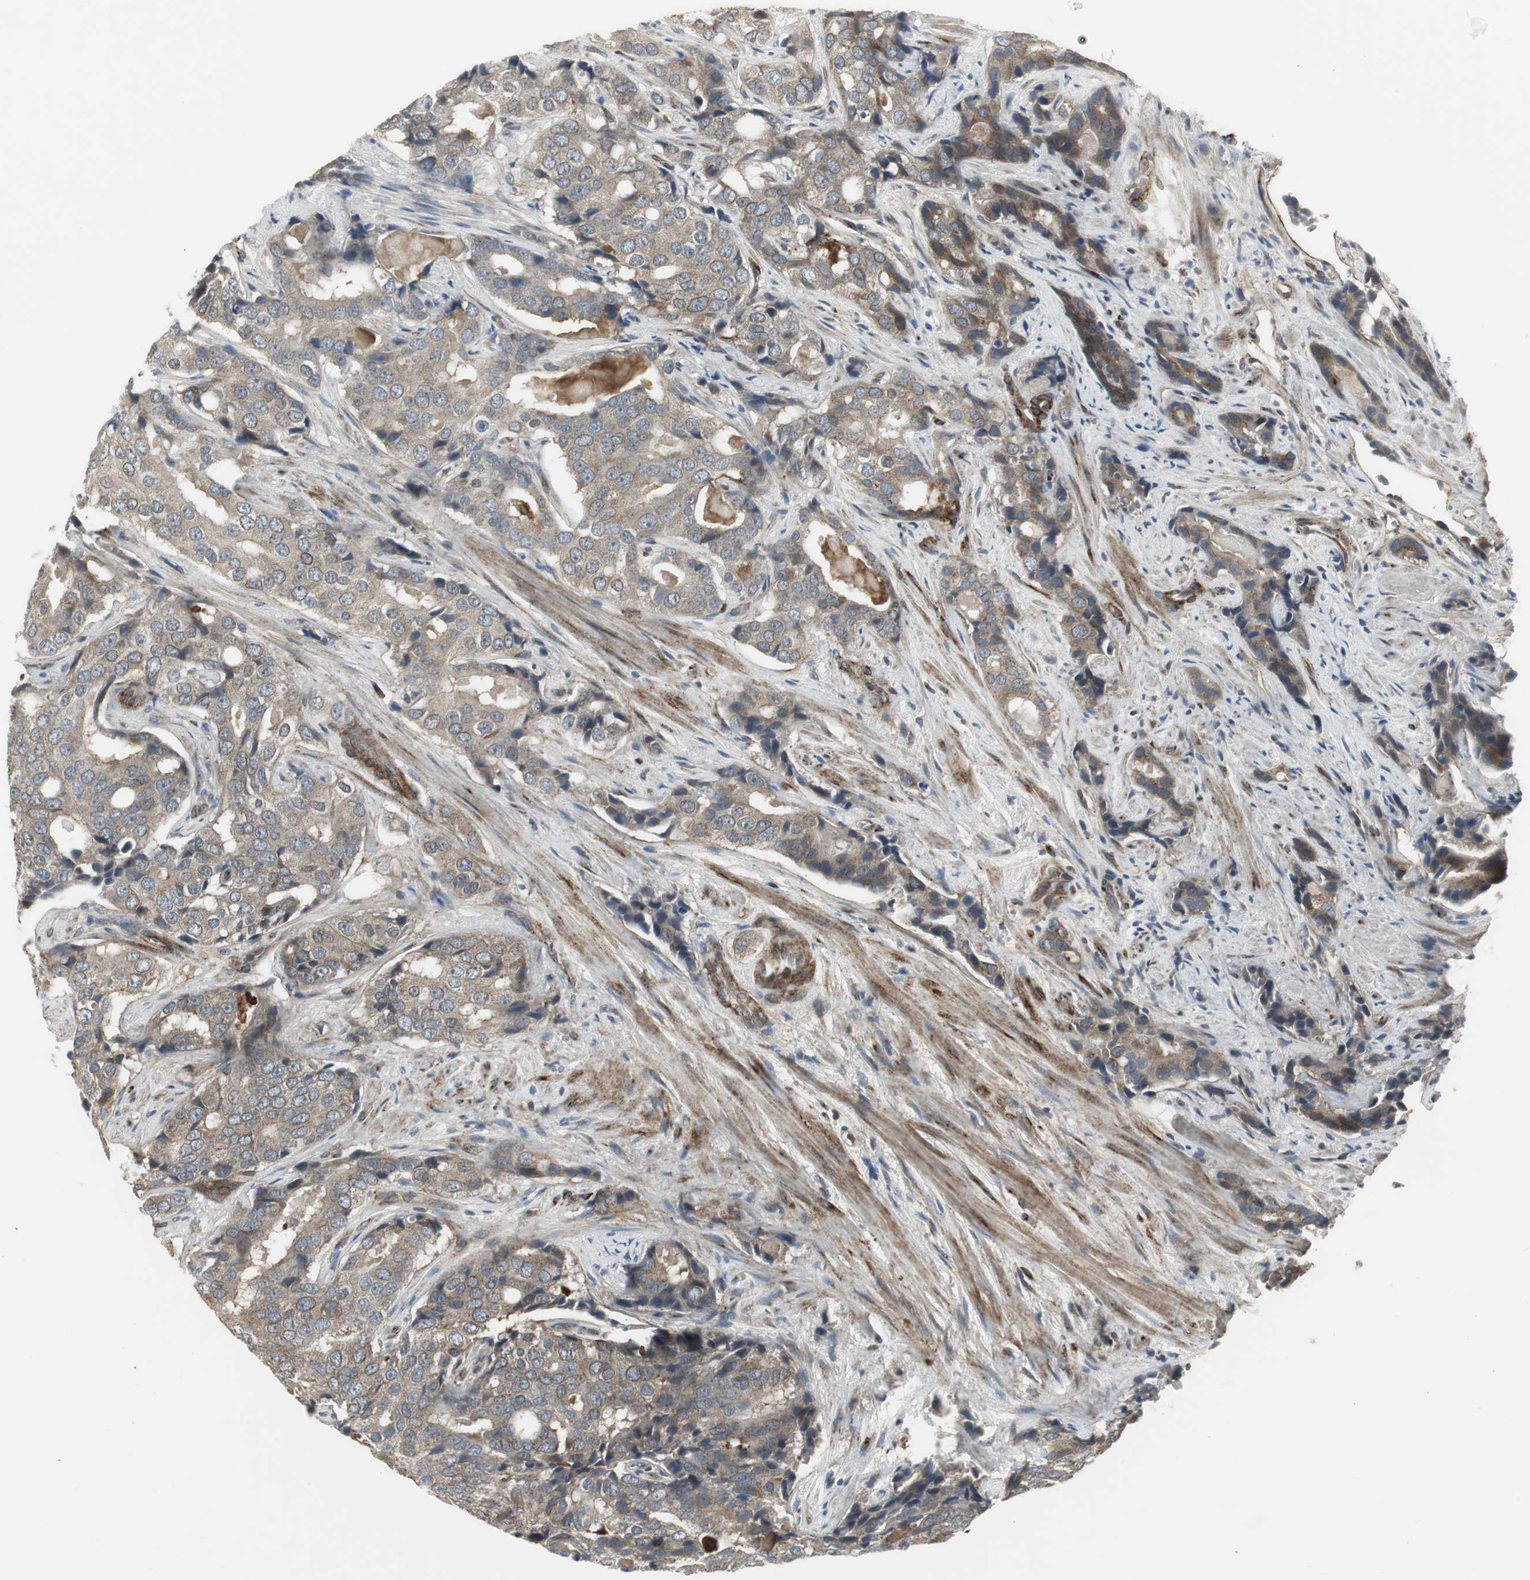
{"staining": {"intensity": "weak", "quantity": "25%-75%", "location": "cytoplasmic/membranous"}, "tissue": "prostate cancer", "cell_type": "Tumor cells", "image_type": "cancer", "snomed": [{"axis": "morphology", "description": "Adenocarcinoma, High grade"}, {"axis": "topography", "description": "Prostate"}], "caption": "Immunohistochemical staining of human prostate high-grade adenocarcinoma reveals low levels of weak cytoplasmic/membranous expression in about 25%-75% of tumor cells.", "gene": "SCYL3", "patient": {"sex": "male", "age": 58}}